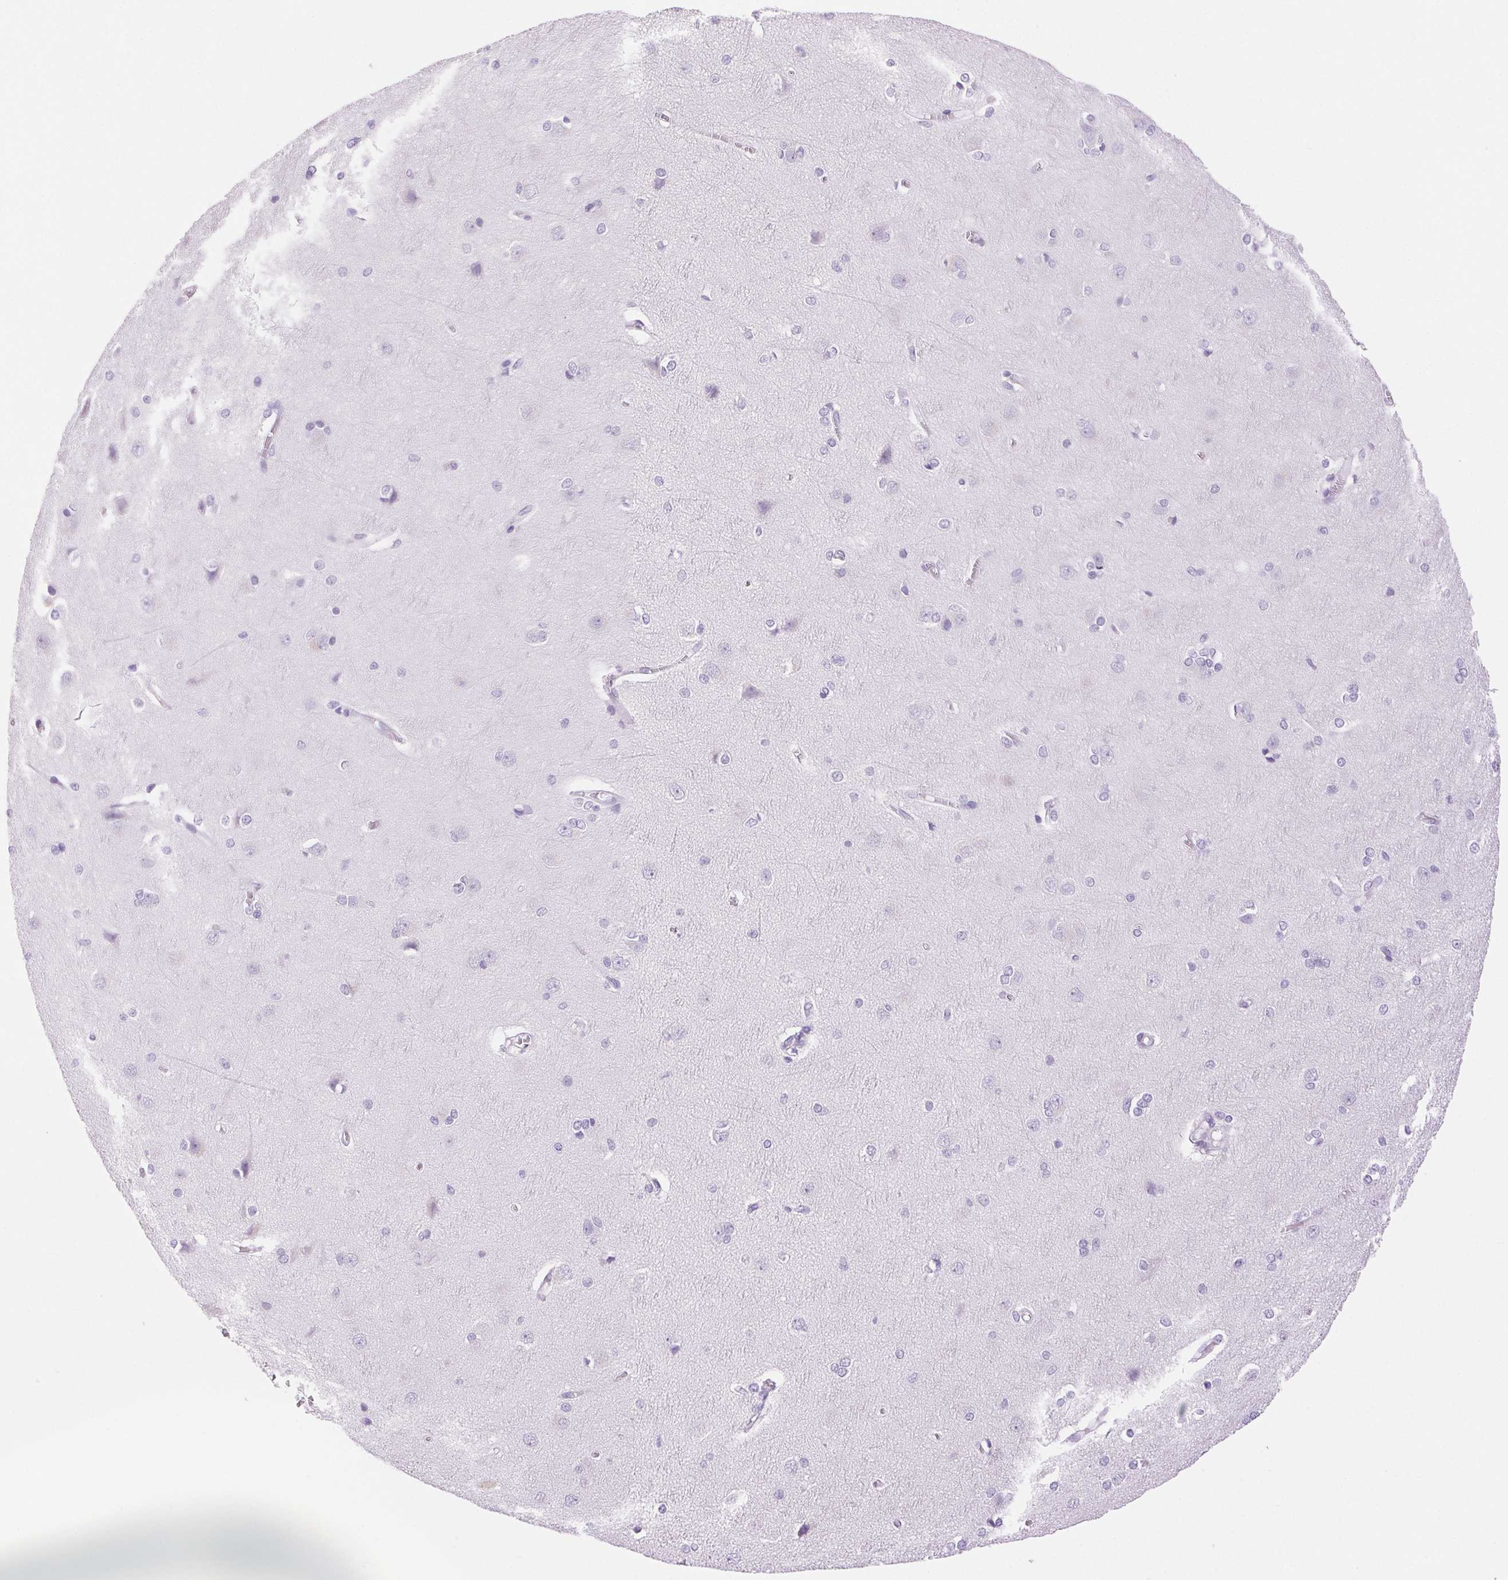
{"staining": {"intensity": "negative", "quantity": "none", "location": "none"}, "tissue": "cerebral cortex", "cell_type": "Endothelial cells", "image_type": "normal", "snomed": [{"axis": "morphology", "description": "Normal tissue, NOS"}, {"axis": "topography", "description": "Cerebral cortex"}], "caption": "DAB (3,3'-diaminobenzidine) immunohistochemical staining of unremarkable human cerebral cortex exhibits no significant staining in endothelial cells.", "gene": "SERPINB3", "patient": {"sex": "male", "age": 37}}